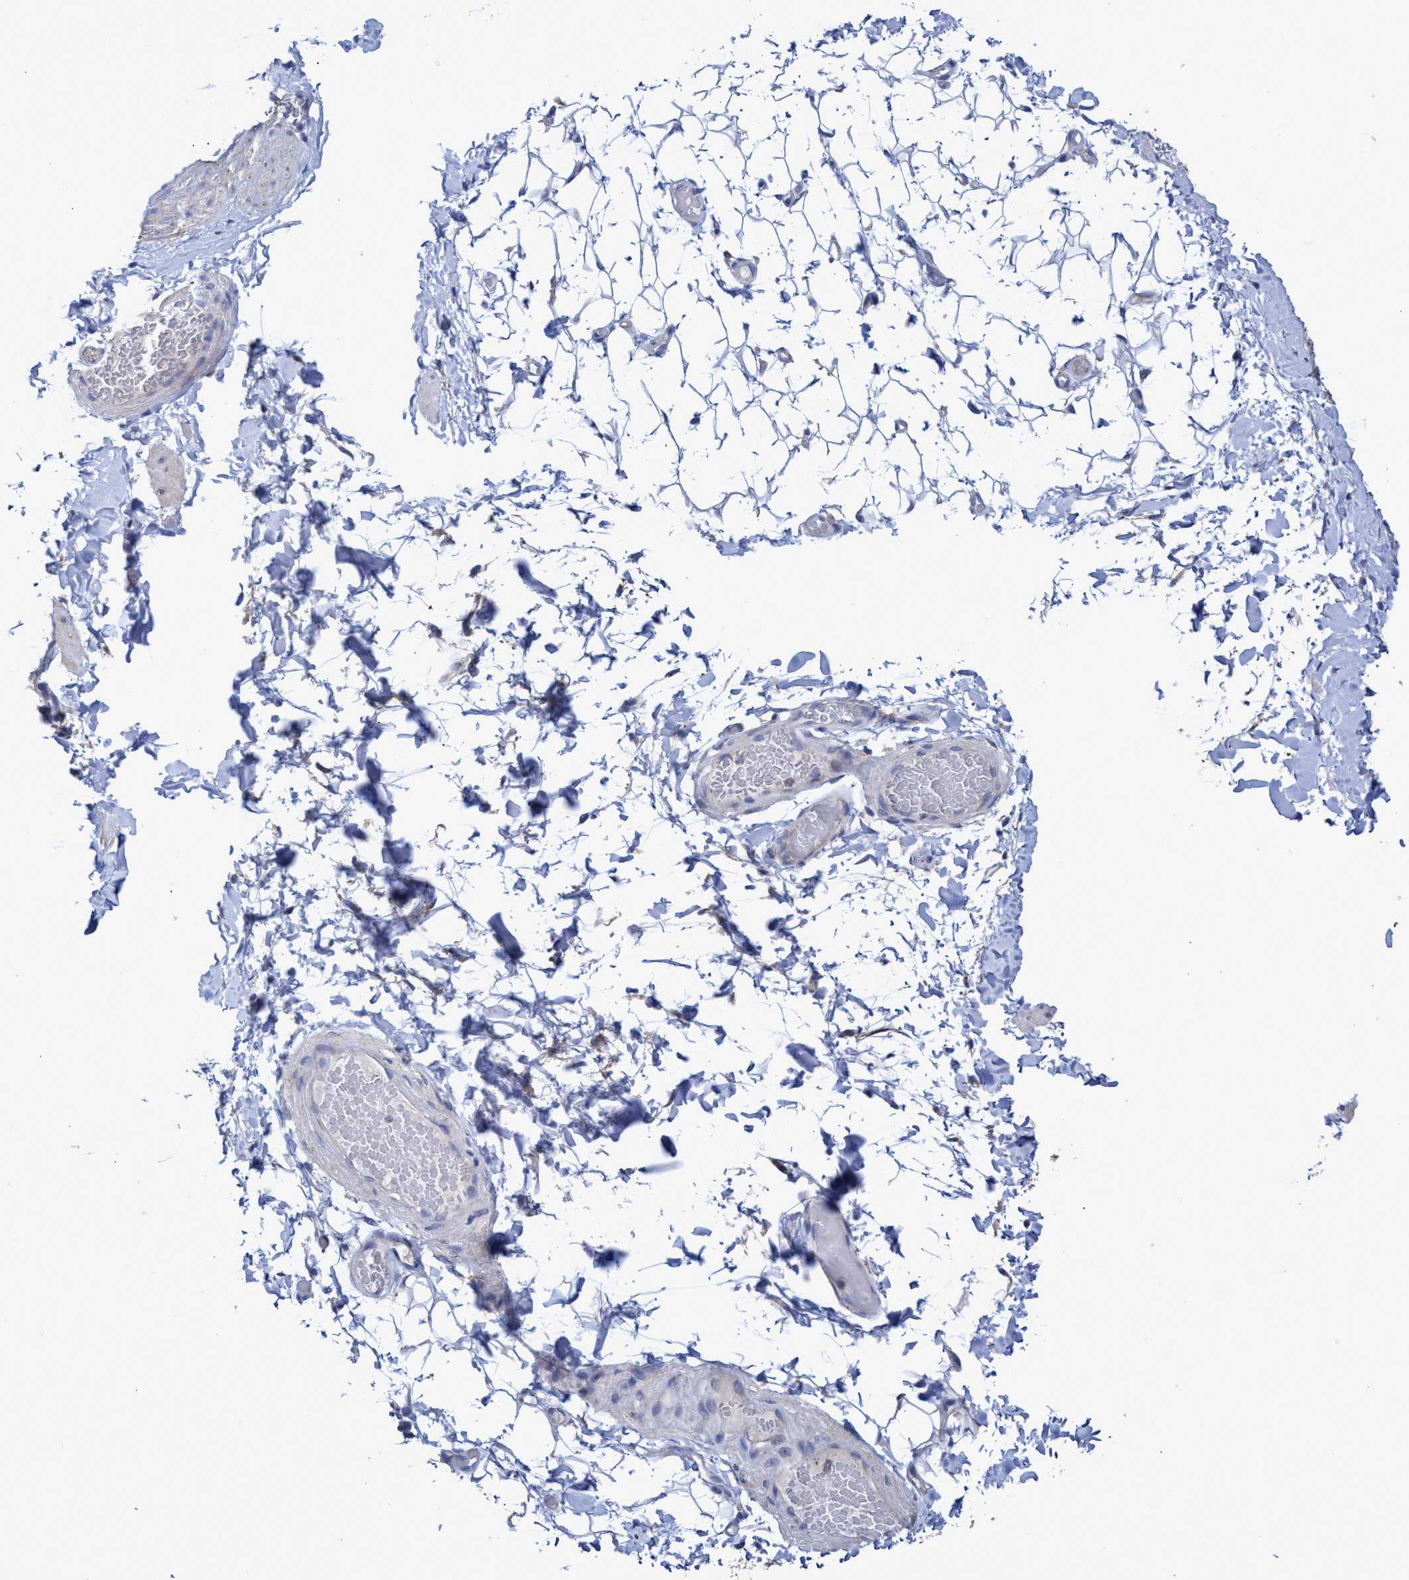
{"staining": {"intensity": "negative", "quantity": "none", "location": "none"}, "tissue": "adipose tissue", "cell_type": "Adipocytes", "image_type": "normal", "snomed": [{"axis": "morphology", "description": "Normal tissue, NOS"}, {"axis": "topography", "description": "Adipose tissue"}, {"axis": "topography", "description": "Vascular tissue"}, {"axis": "topography", "description": "Peripheral nerve tissue"}], "caption": "Protein analysis of benign adipose tissue shows no significant expression in adipocytes.", "gene": "ZNF750", "patient": {"sex": "male", "age": 25}}